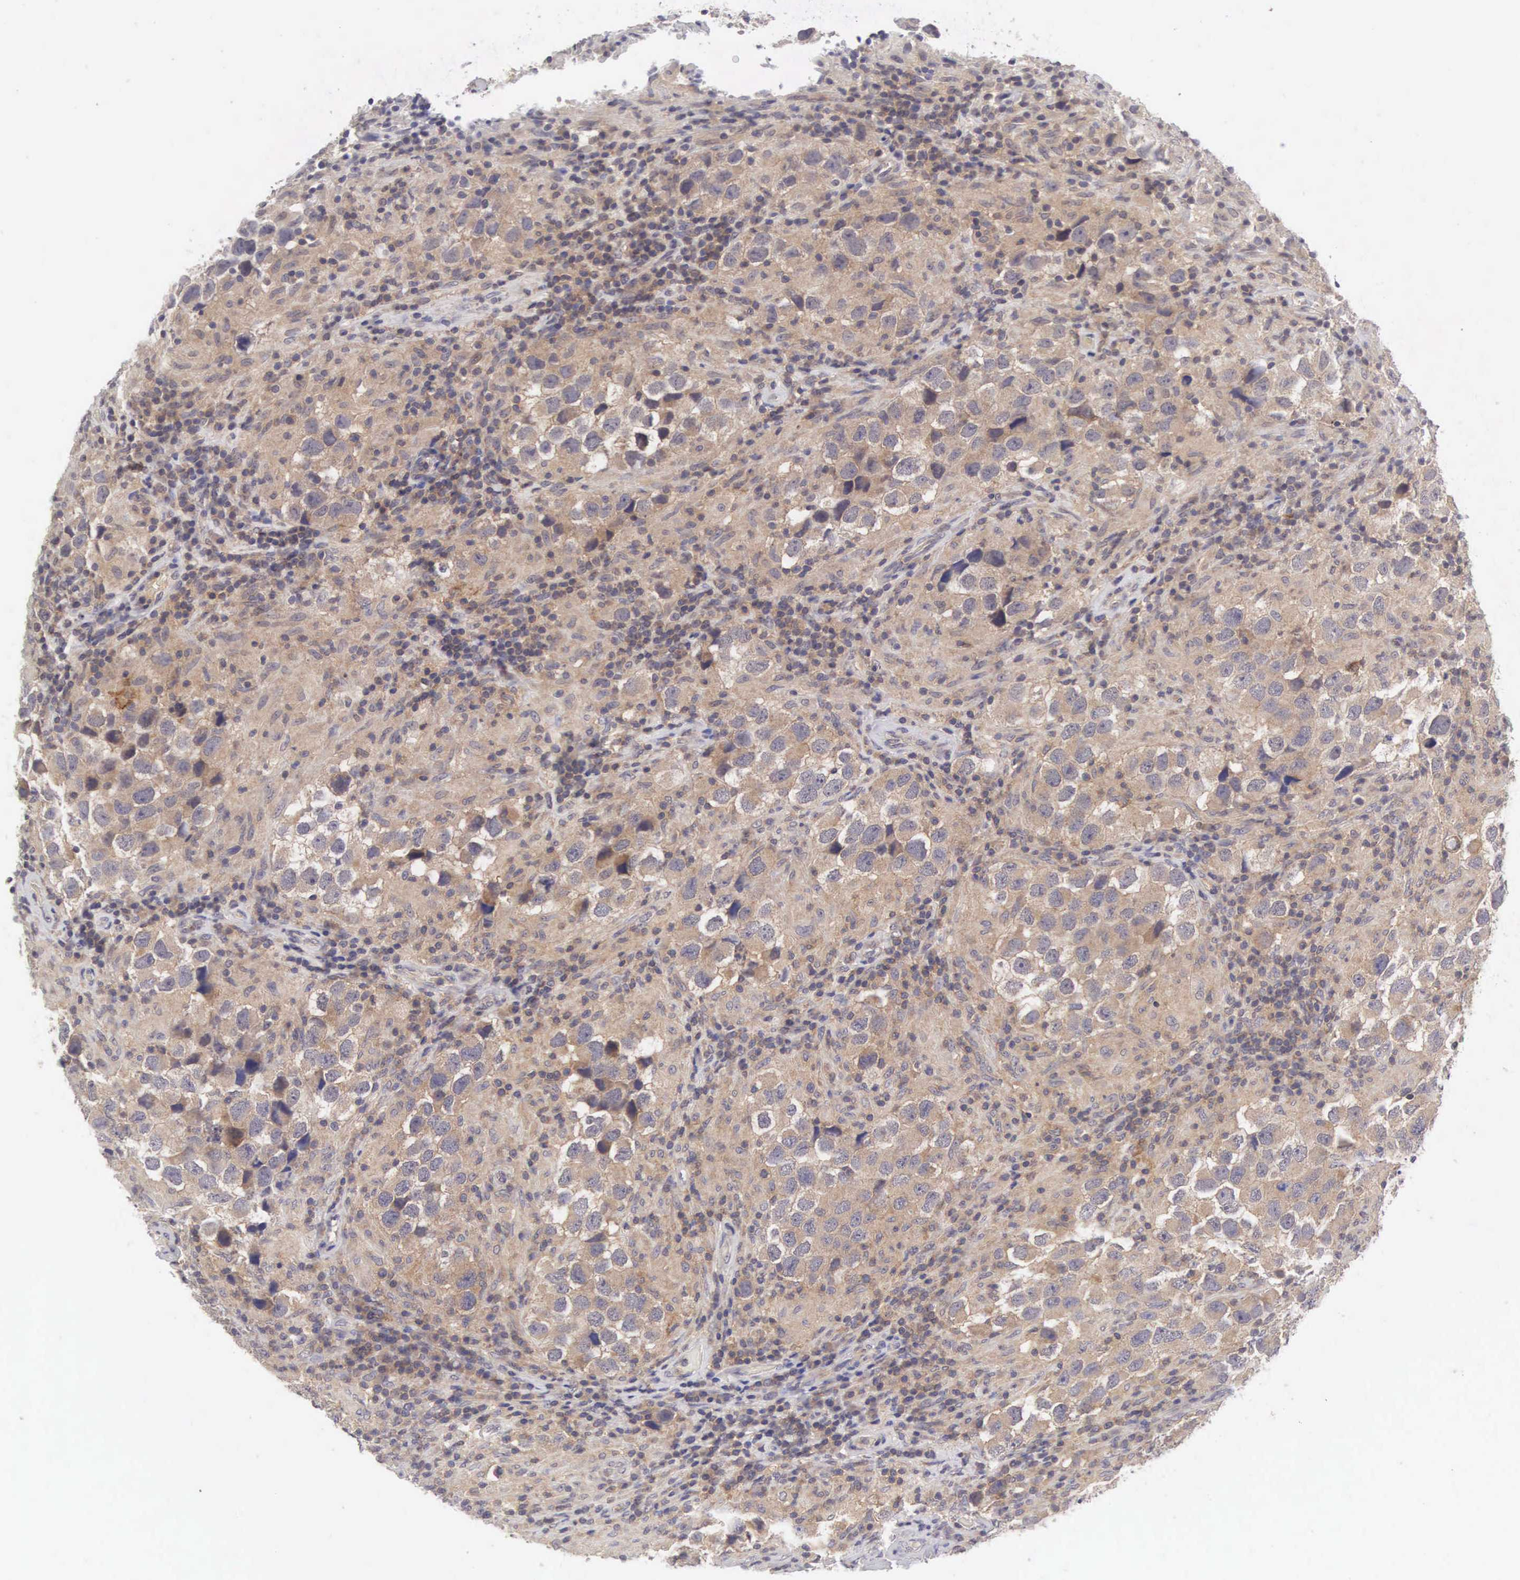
{"staining": {"intensity": "weak", "quantity": ">75%", "location": "cytoplasmic/membranous"}, "tissue": "testis cancer", "cell_type": "Tumor cells", "image_type": "cancer", "snomed": [{"axis": "morphology", "description": "Carcinoma, Embryonal, NOS"}, {"axis": "topography", "description": "Testis"}], "caption": "Protein analysis of testis cancer (embryonal carcinoma) tissue reveals weak cytoplasmic/membranous staining in about >75% of tumor cells.", "gene": "CD1A", "patient": {"sex": "male", "age": 21}}